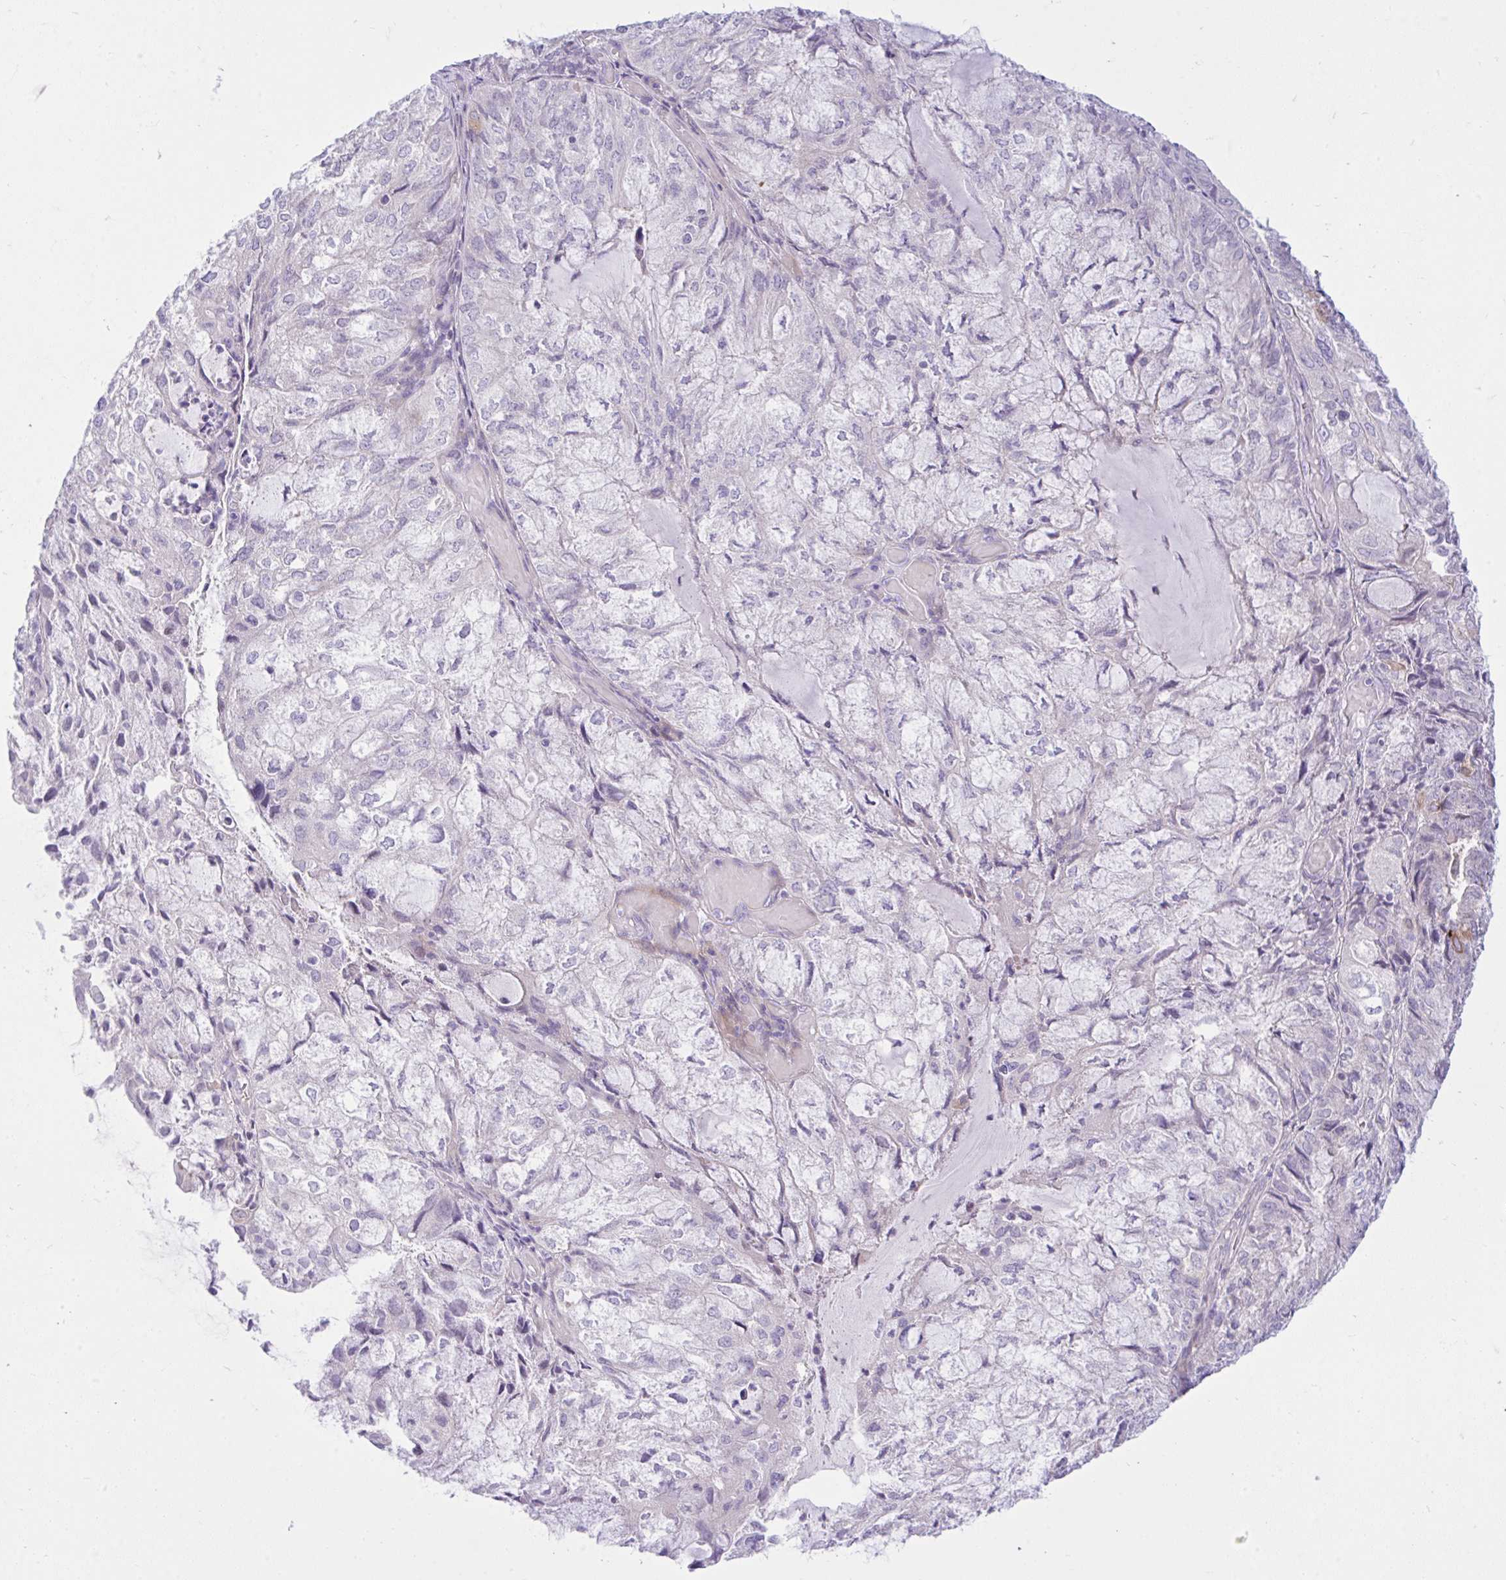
{"staining": {"intensity": "moderate", "quantity": "<25%", "location": "cytoplasmic/membranous"}, "tissue": "endometrial cancer", "cell_type": "Tumor cells", "image_type": "cancer", "snomed": [{"axis": "morphology", "description": "Adenocarcinoma, NOS"}, {"axis": "topography", "description": "Endometrium"}], "caption": "Tumor cells show low levels of moderate cytoplasmic/membranous staining in approximately <25% of cells in human endometrial adenocarcinoma.", "gene": "ZNF101", "patient": {"sex": "female", "age": 81}}